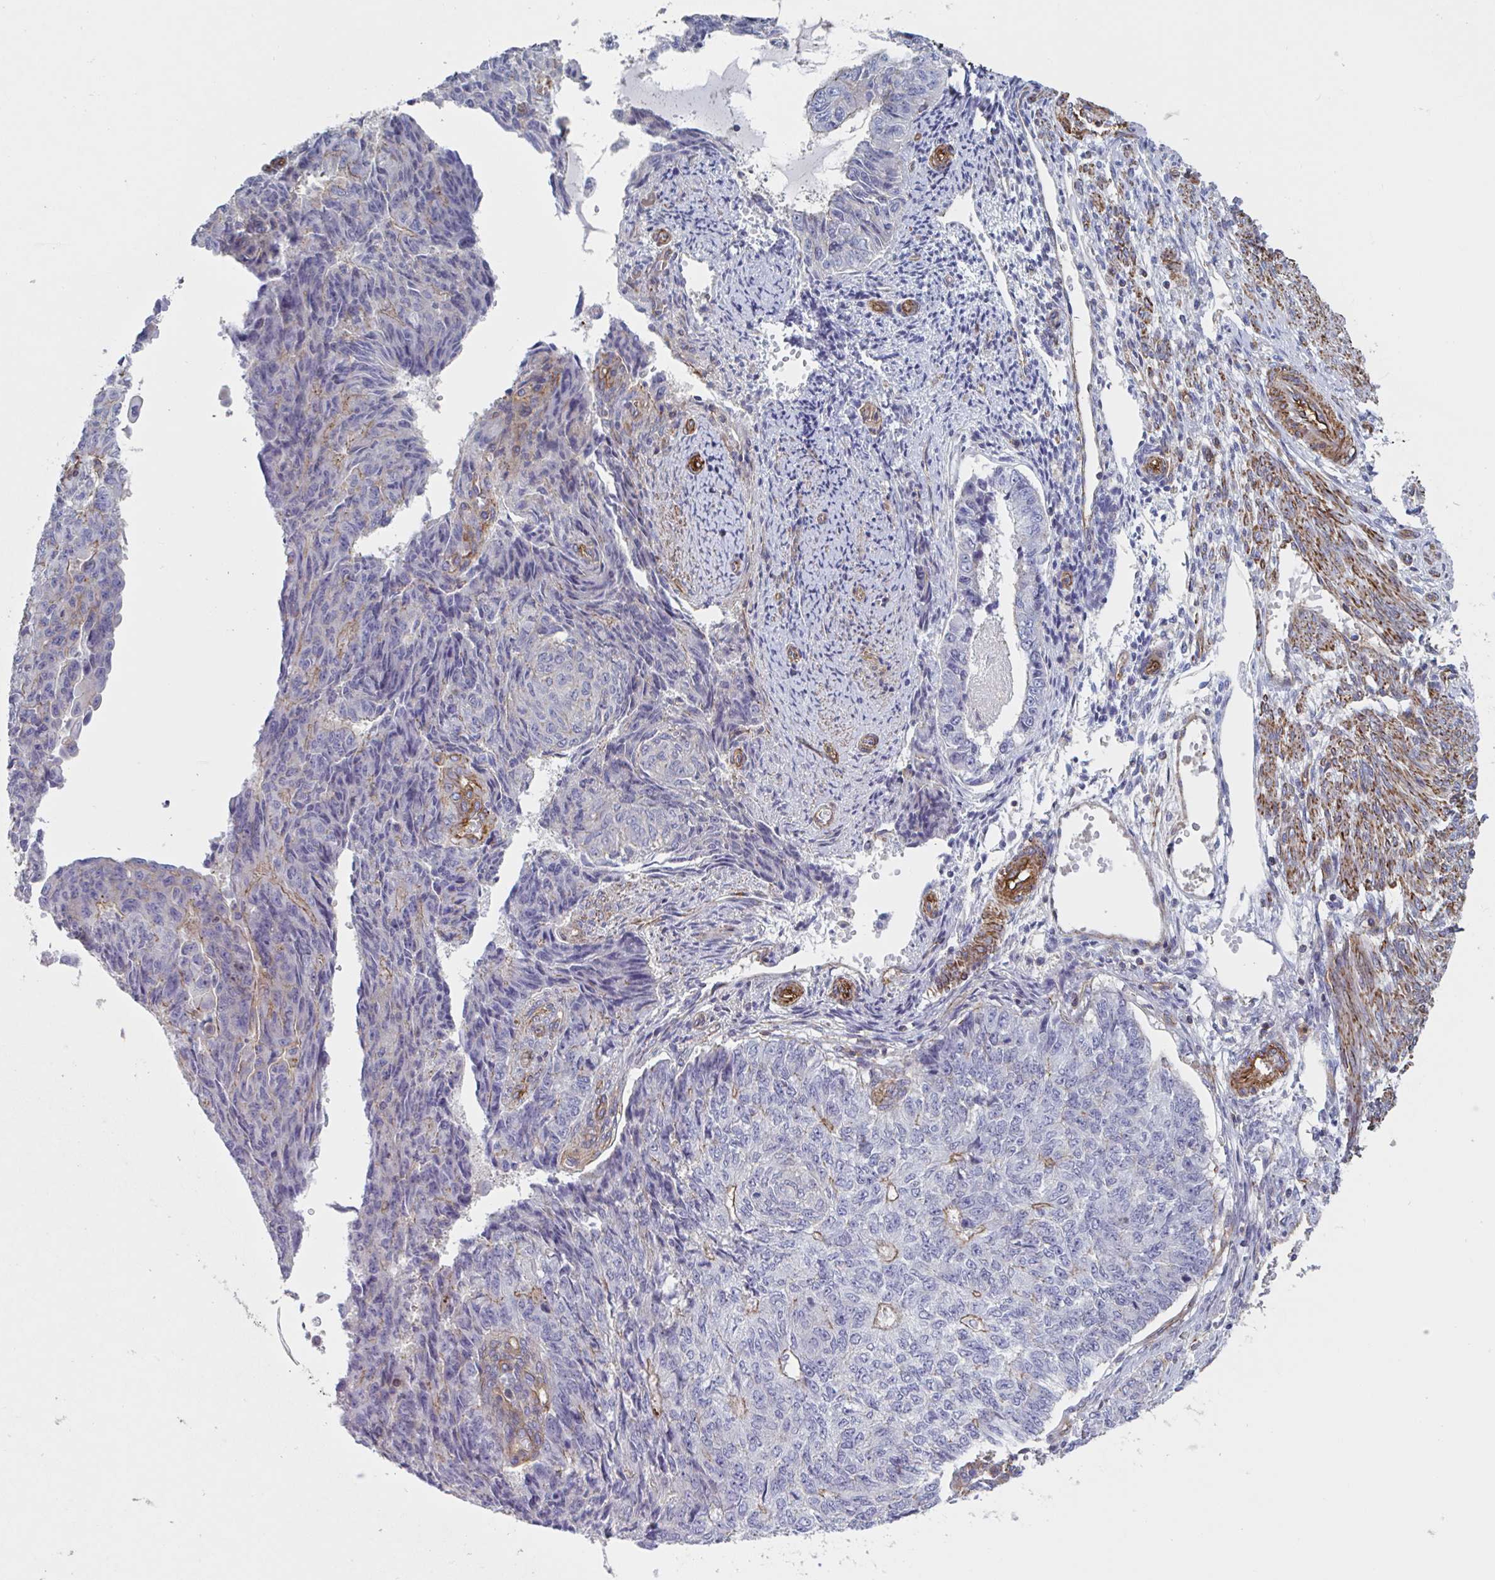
{"staining": {"intensity": "weak", "quantity": "<25%", "location": "cytoplasmic/membranous"}, "tissue": "endometrial cancer", "cell_type": "Tumor cells", "image_type": "cancer", "snomed": [{"axis": "morphology", "description": "Adenocarcinoma, NOS"}, {"axis": "topography", "description": "Endometrium"}], "caption": "Immunohistochemistry (IHC) micrograph of human endometrial adenocarcinoma stained for a protein (brown), which demonstrates no expression in tumor cells.", "gene": "SHISA7", "patient": {"sex": "female", "age": 32}}